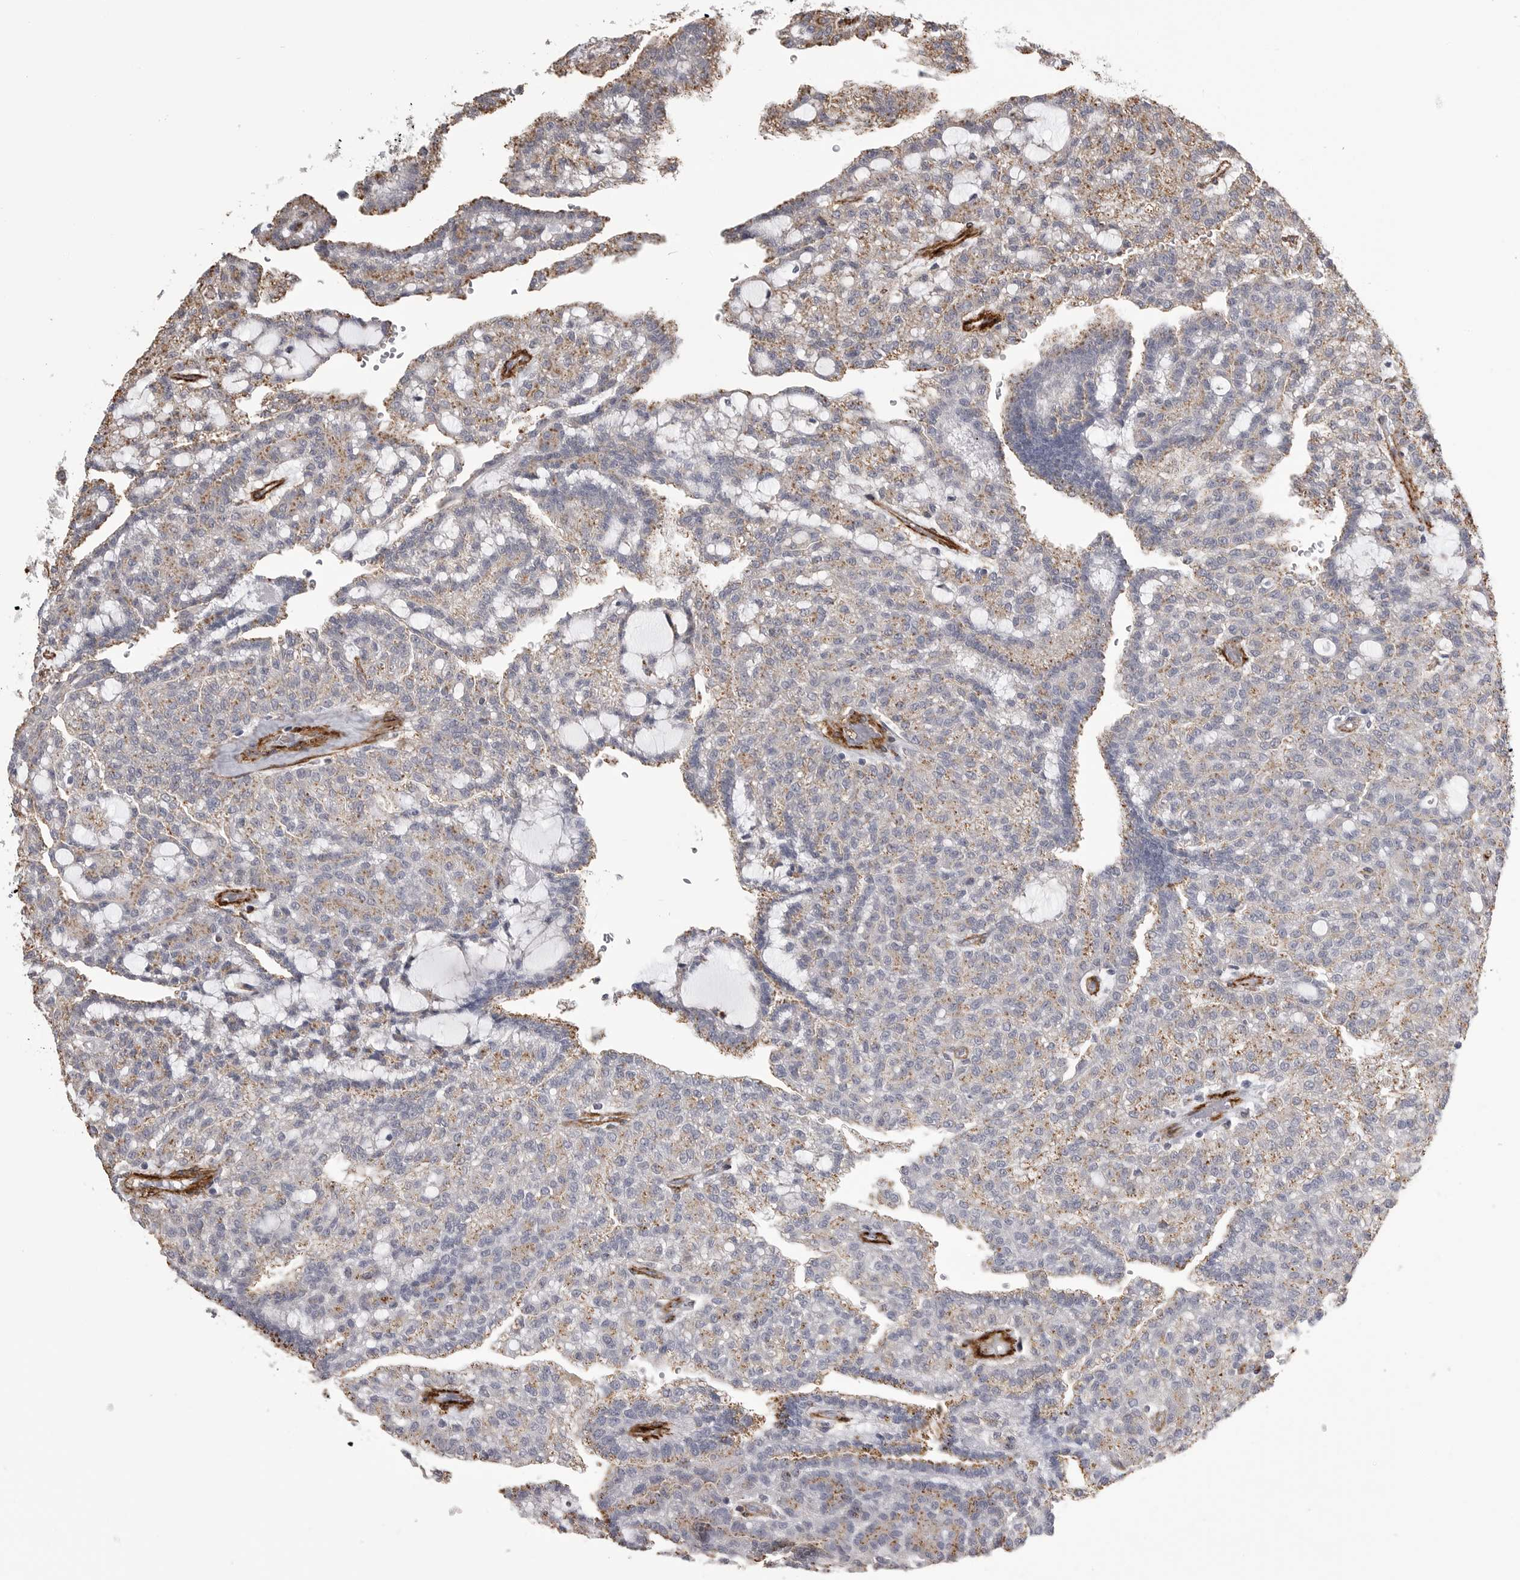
{"staining": {"intensity": "weak", "quantity": "25%-75%", "location": "cytoplasmic/membranous"}, "tissue": "renal cancer", "cell_type": "Tumor cells", "image_type": "cancer", "snomed": [{"axis": "morphology", "description": "Adenocarcinoma, NOS"}, {"axis": "topography", "description": "Kidney"}], "caption": "Protein expression analysis of renal adenocarcinoma reveals weak cytoplasmic/membranous positivity in about 25%-75% of tumor cells.", "gene": "AOC3", "patient": {"sex": "male", "age": 63}}